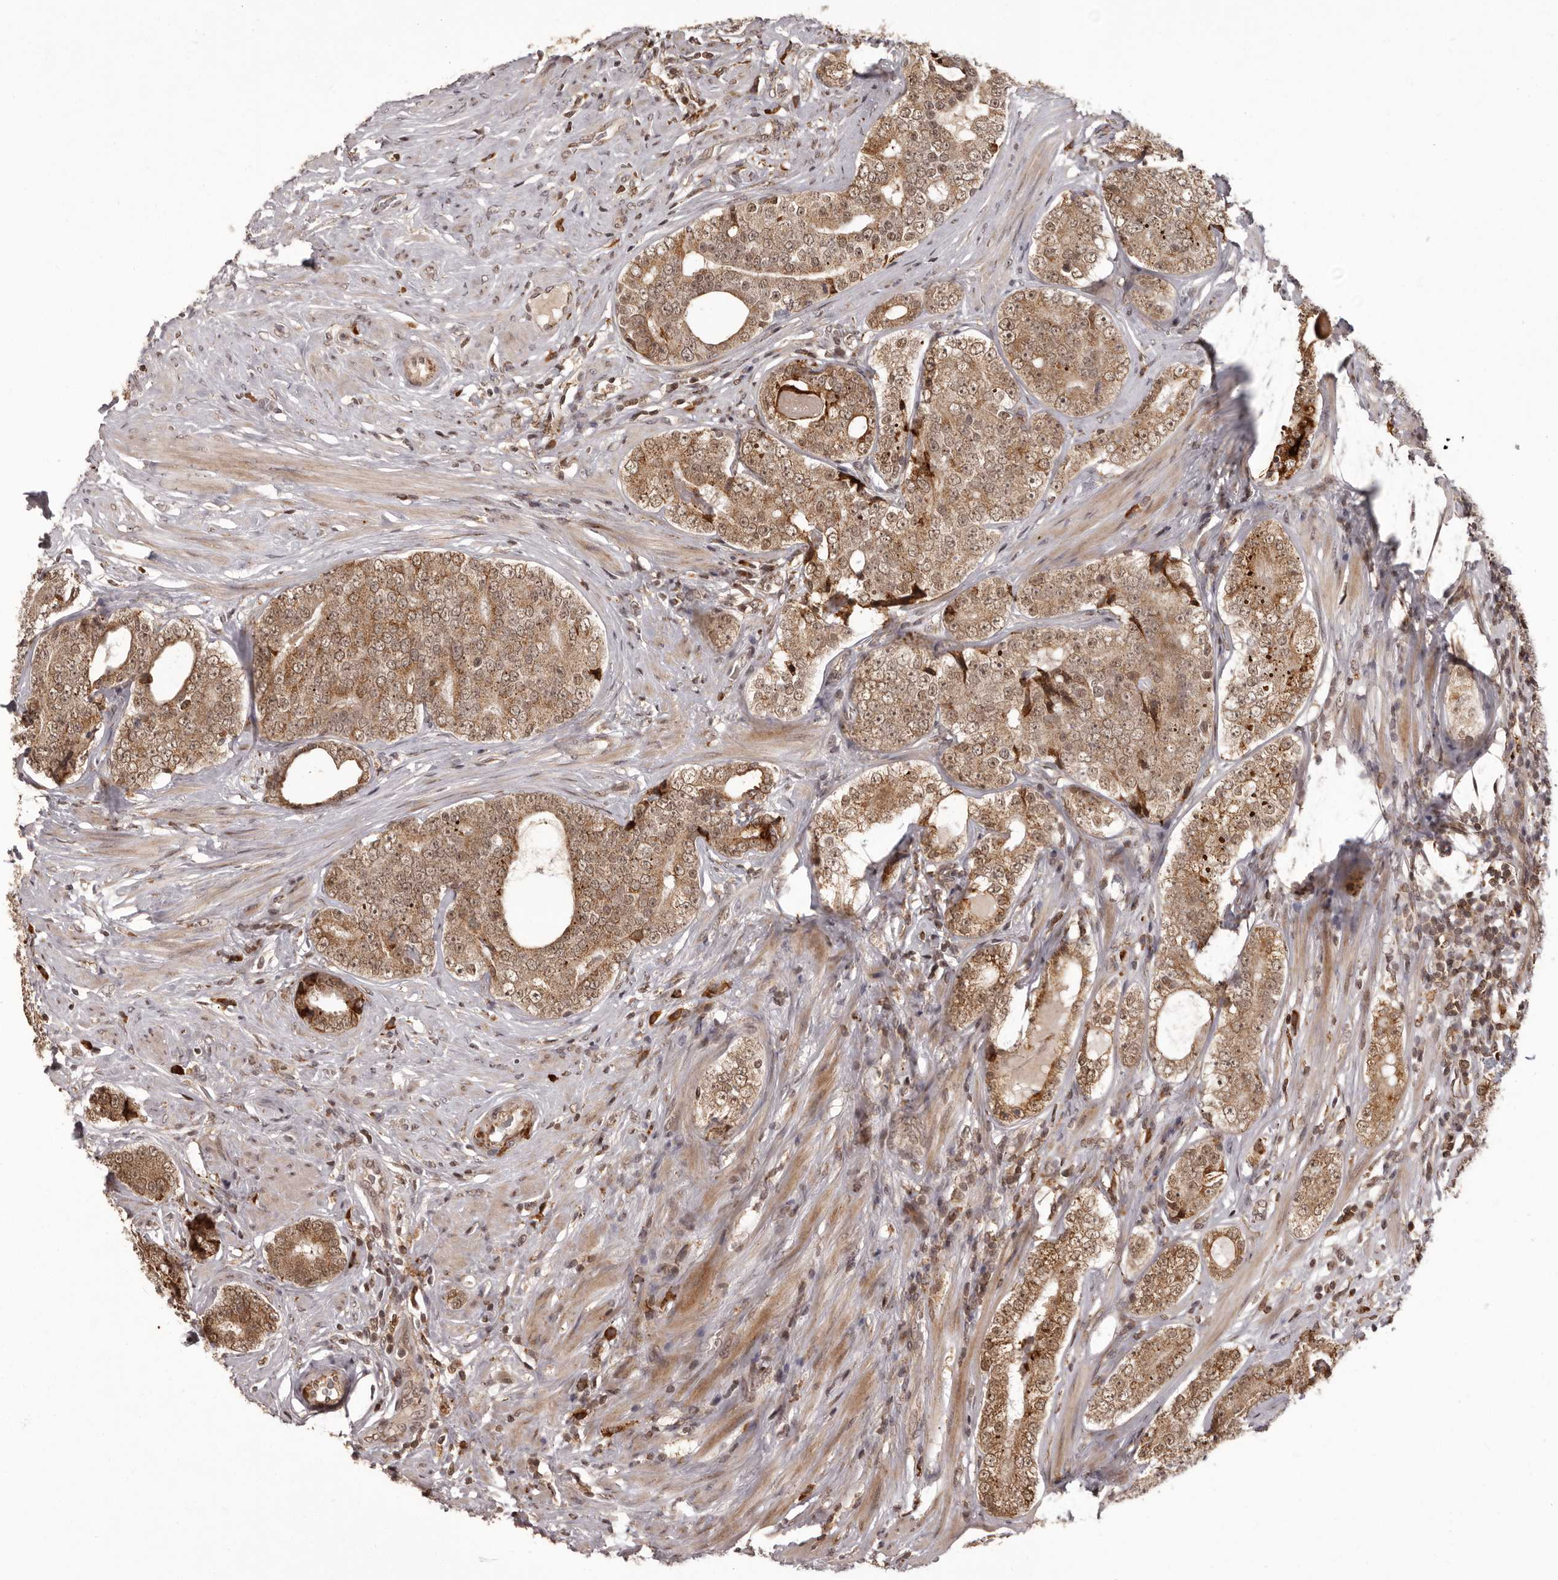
{"staining": {"intensity": "moderate", "quantity": ">75%", "location": "cytoplasmic/membranous,nuclear"}, "tissue": "prostate cancer", "cell_type": "Tumor cells", "image_type": "cancer", "snomed": [{"axis": "morphology", "description": "Adenocarcinoma, High grade"}, {"axis": "topography", "description": "Prostate"}], "caption": "Immunohistochemical staining of human prostate cancer (high-grade adenocarcinoma) shows medium levels of moderate cytoplasmic/membranous and nuclear protein expression in approximately >75% of tumor cells.", "gene": "IL32", "patient": {"sex": "male", "age": 56}}